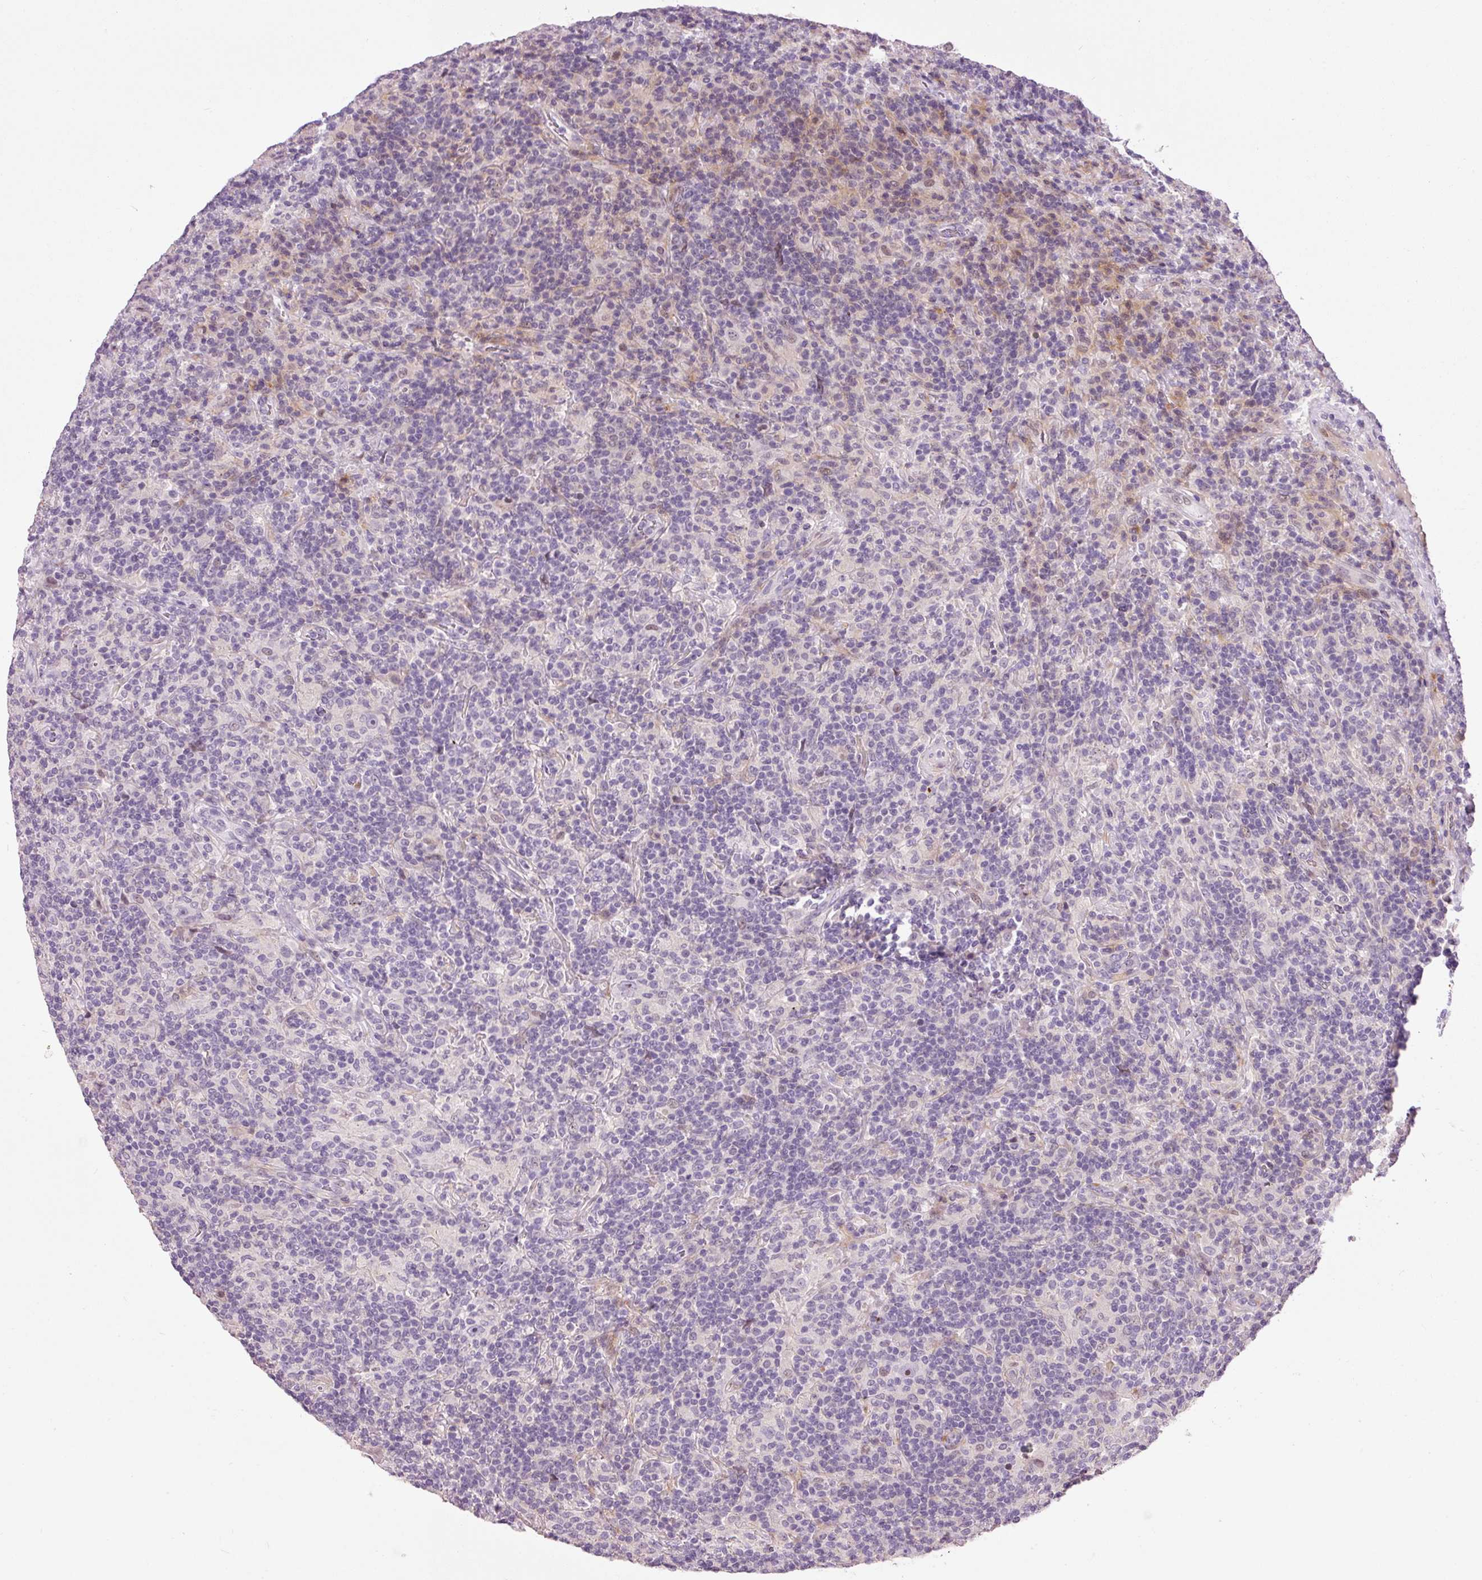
{"staining": {"intensity": "negative", "quantity": "none", "location": "none"}, "tissue": "lymphoma", "cell_type": "Tumor cells", "image_type": "cancer", "snomed": [{"axis": "morphology", "description": "Hodgkin's disease, NOS"}, {"axis": "topography", "description": "Lymph node"}], "caption": "Immunohistochemistry (IHC) micrograph of lymphoma stained for a protein (brown), which exhibits no staining in tumor cells.", "gene": "HNF1A", "patient": {"sex": "male", "age": 70}}